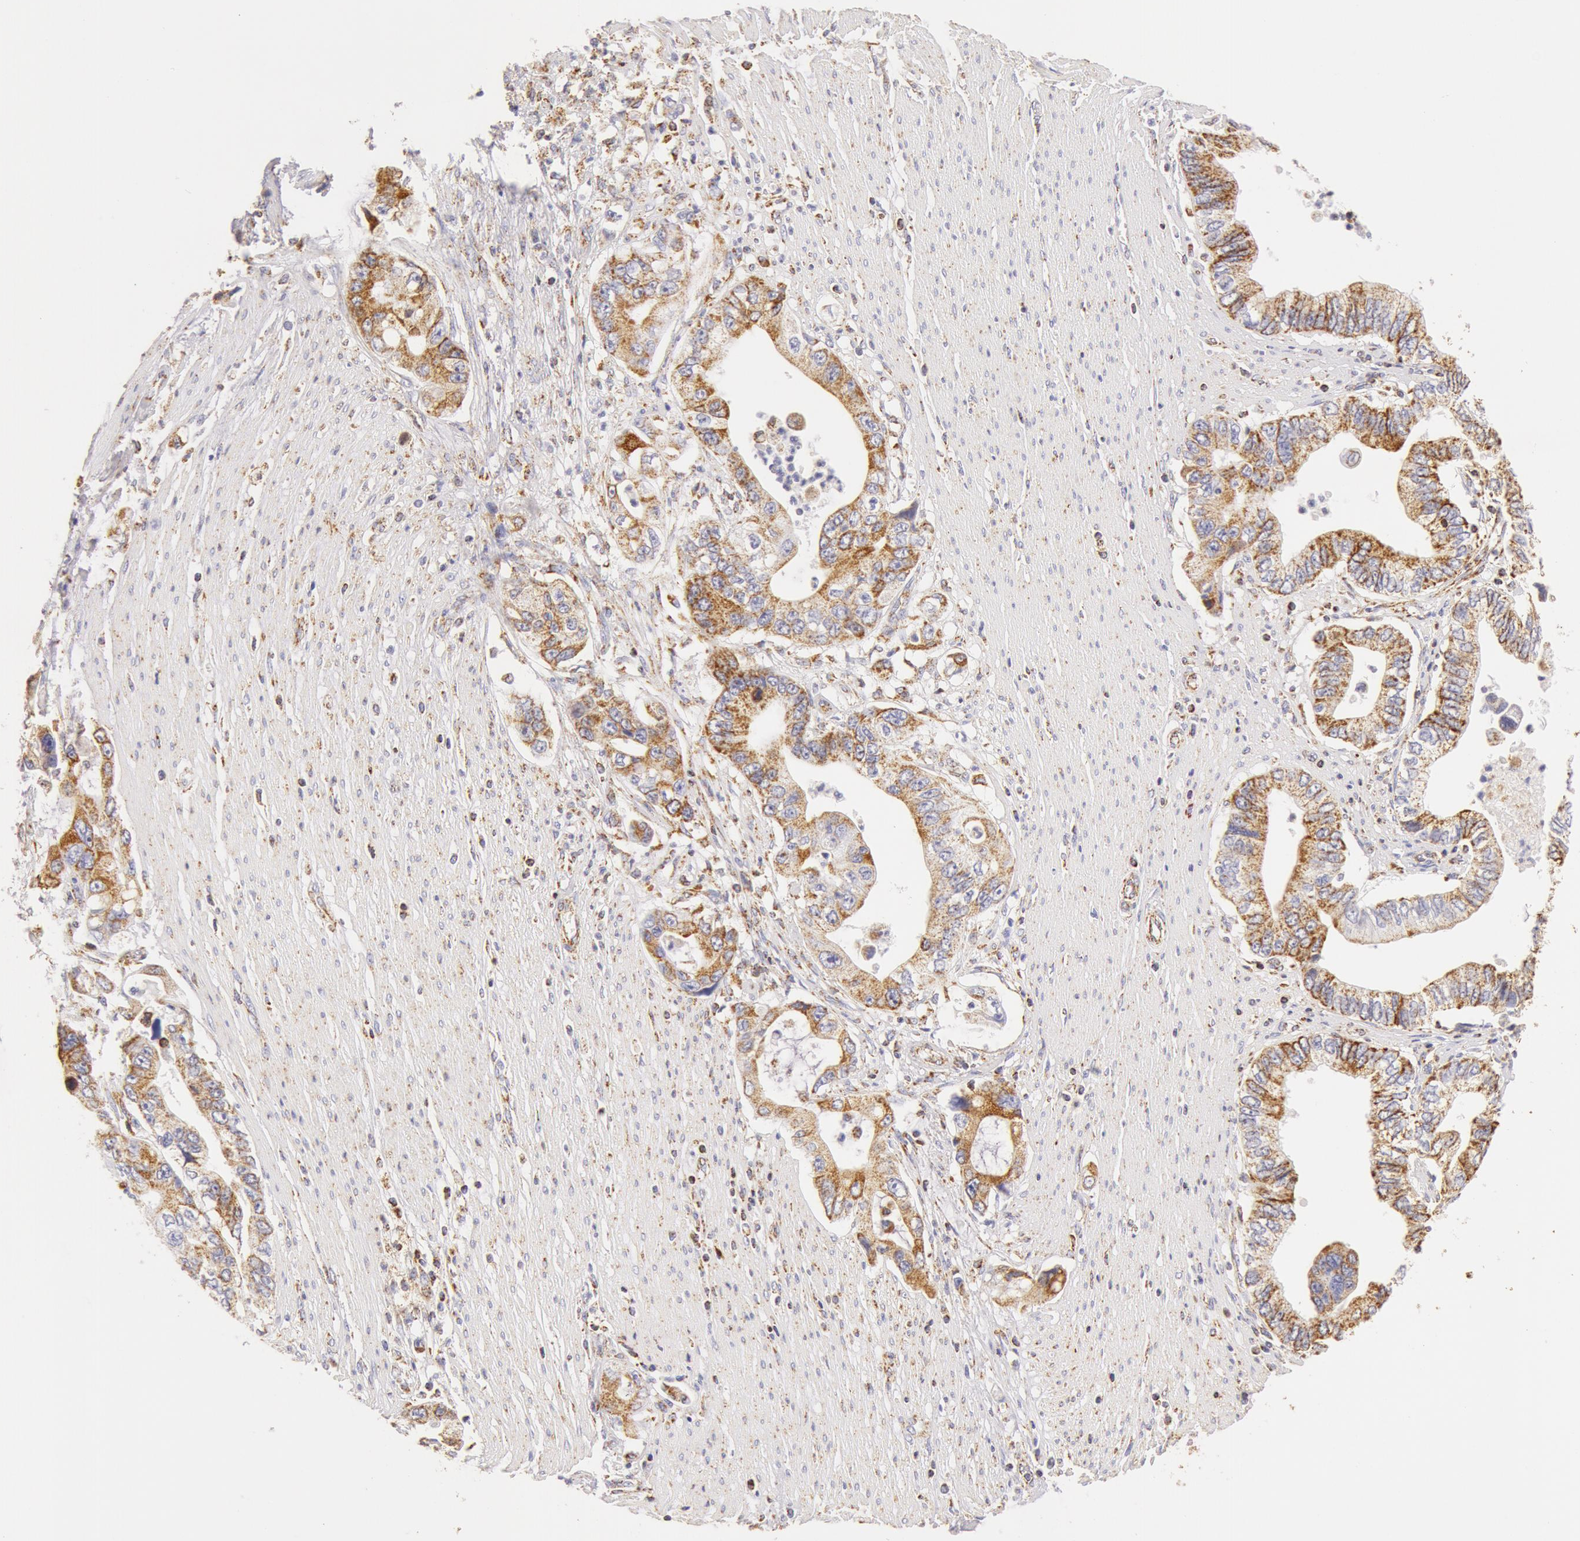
{"staining": {"intensity": "moderate", "quantity": ">75%", "location": "cytoplasmic/membranous"}, "tissue": "pancreatic cancer", "cell_type": "Tumor cells", "image_type": "cancer", "snomed": [{"axis": "morphology", "description": "Adenocarcinoma, NOS"}, {"axis": "topography", "description": "Pancreas"}, {"axis": "topography", "description": "Stomach, upper"}], "caption": "A medium amount of moderate cytoplasmic/membranous staining is identified in approximately >75% of tumor cells in pancreatic adenocarcinoma tissue. (brown staining indicates protein expression, while blue staining denotes nuclei).", "gene": "ATP5F1B", "patient": {"sex": "male", "age": 77}}